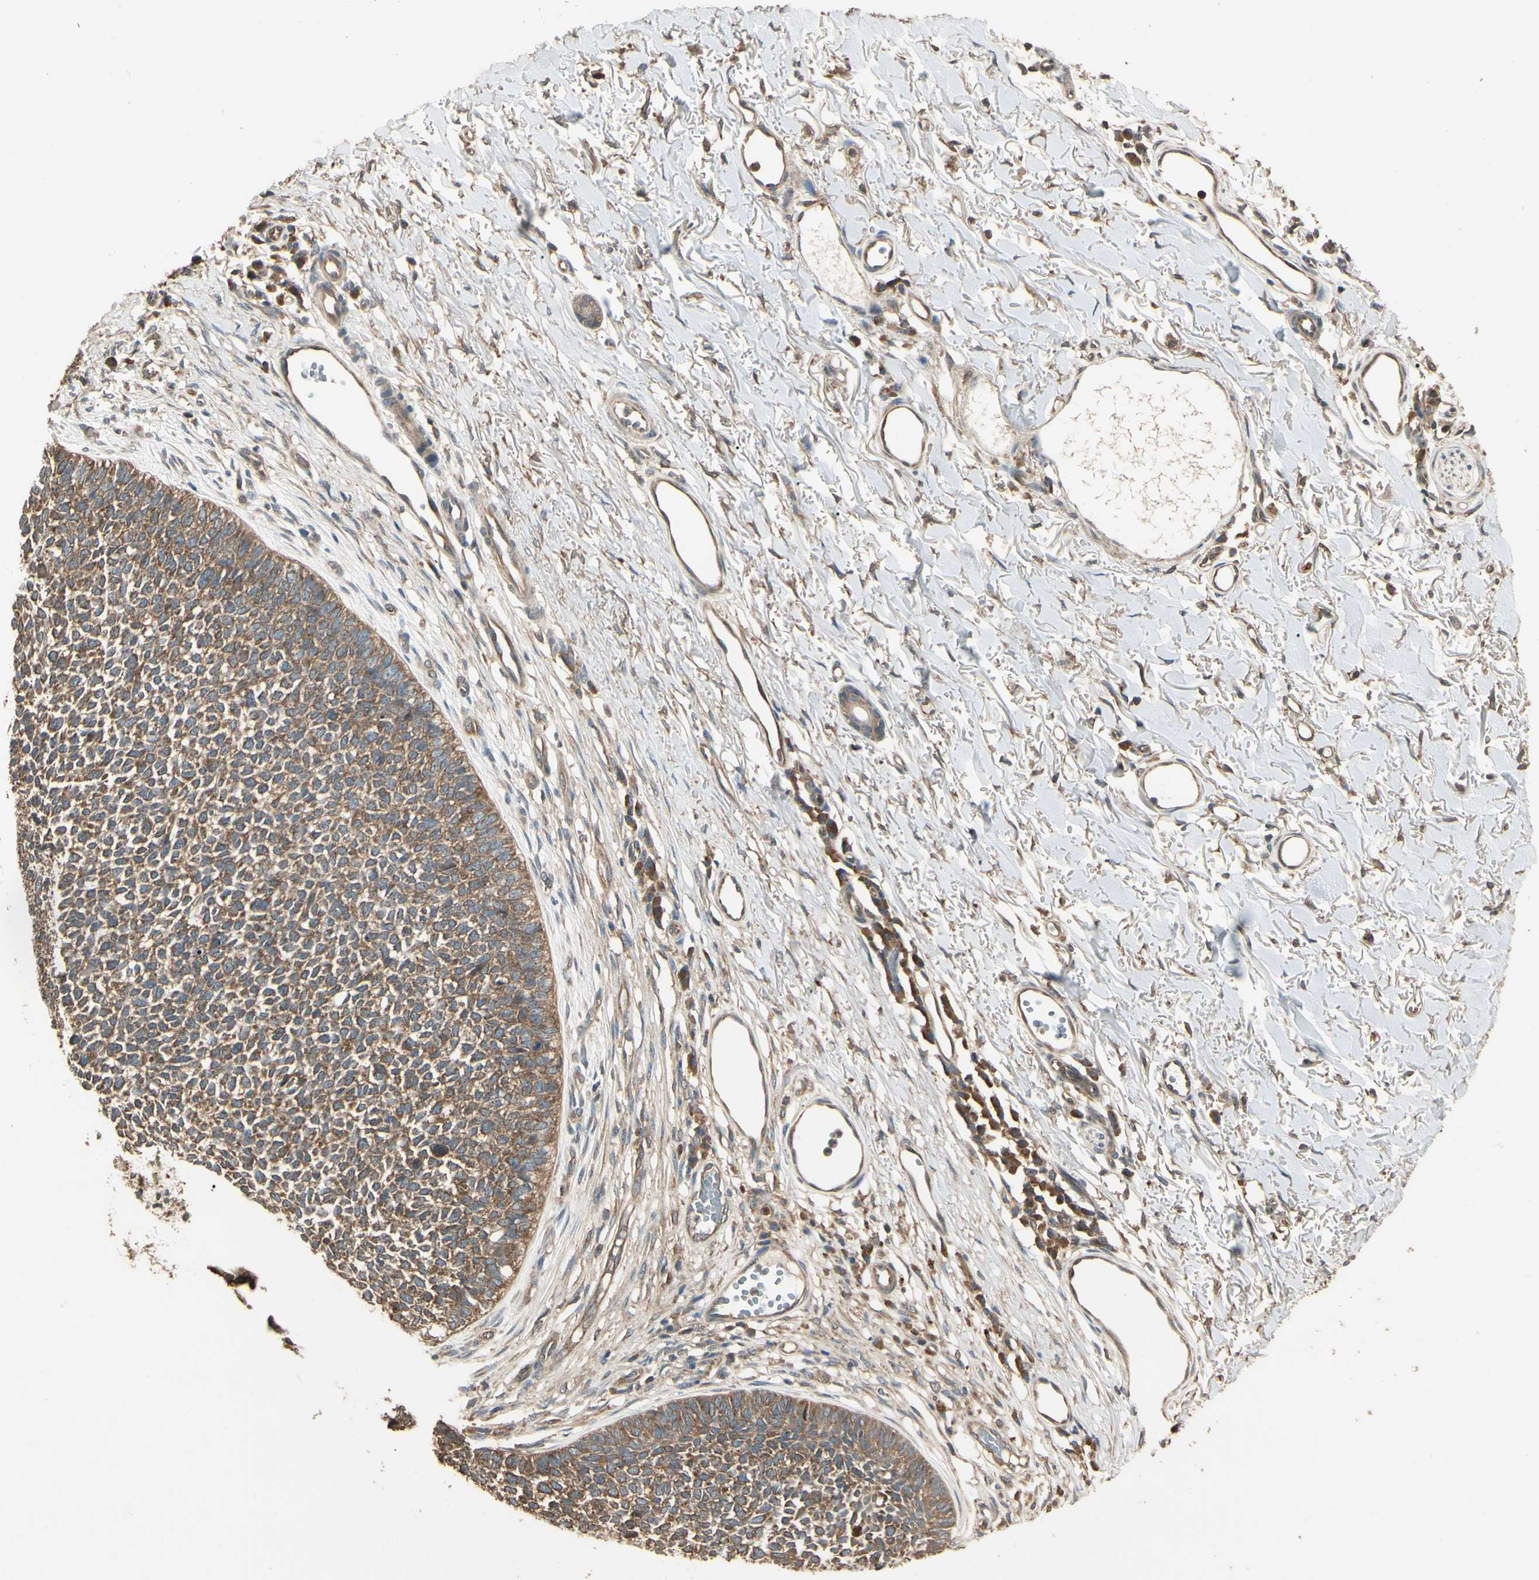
{"staining": {"intensity": "strong", "quantity": ">75%", "location": "cytoplasmic/membranous"}, "tissue": "skin cancer", "cell_type": "Tumor cells", "image_type": "cancer", "snomed": [{"axis": "morphology", "description": "Basal cell carcinoma"}, {"axis": "topography", "description": "Skin"}], "caption": "Protein positivity by immunohistochemistry (IHC) reveals strong cytoplasmic/membranous positivity in about >75% of tumor cells in skin cancer (basal cell carcinoma).", "gene": "CCT7", "patient": {"sex": "female", "age": 84}}